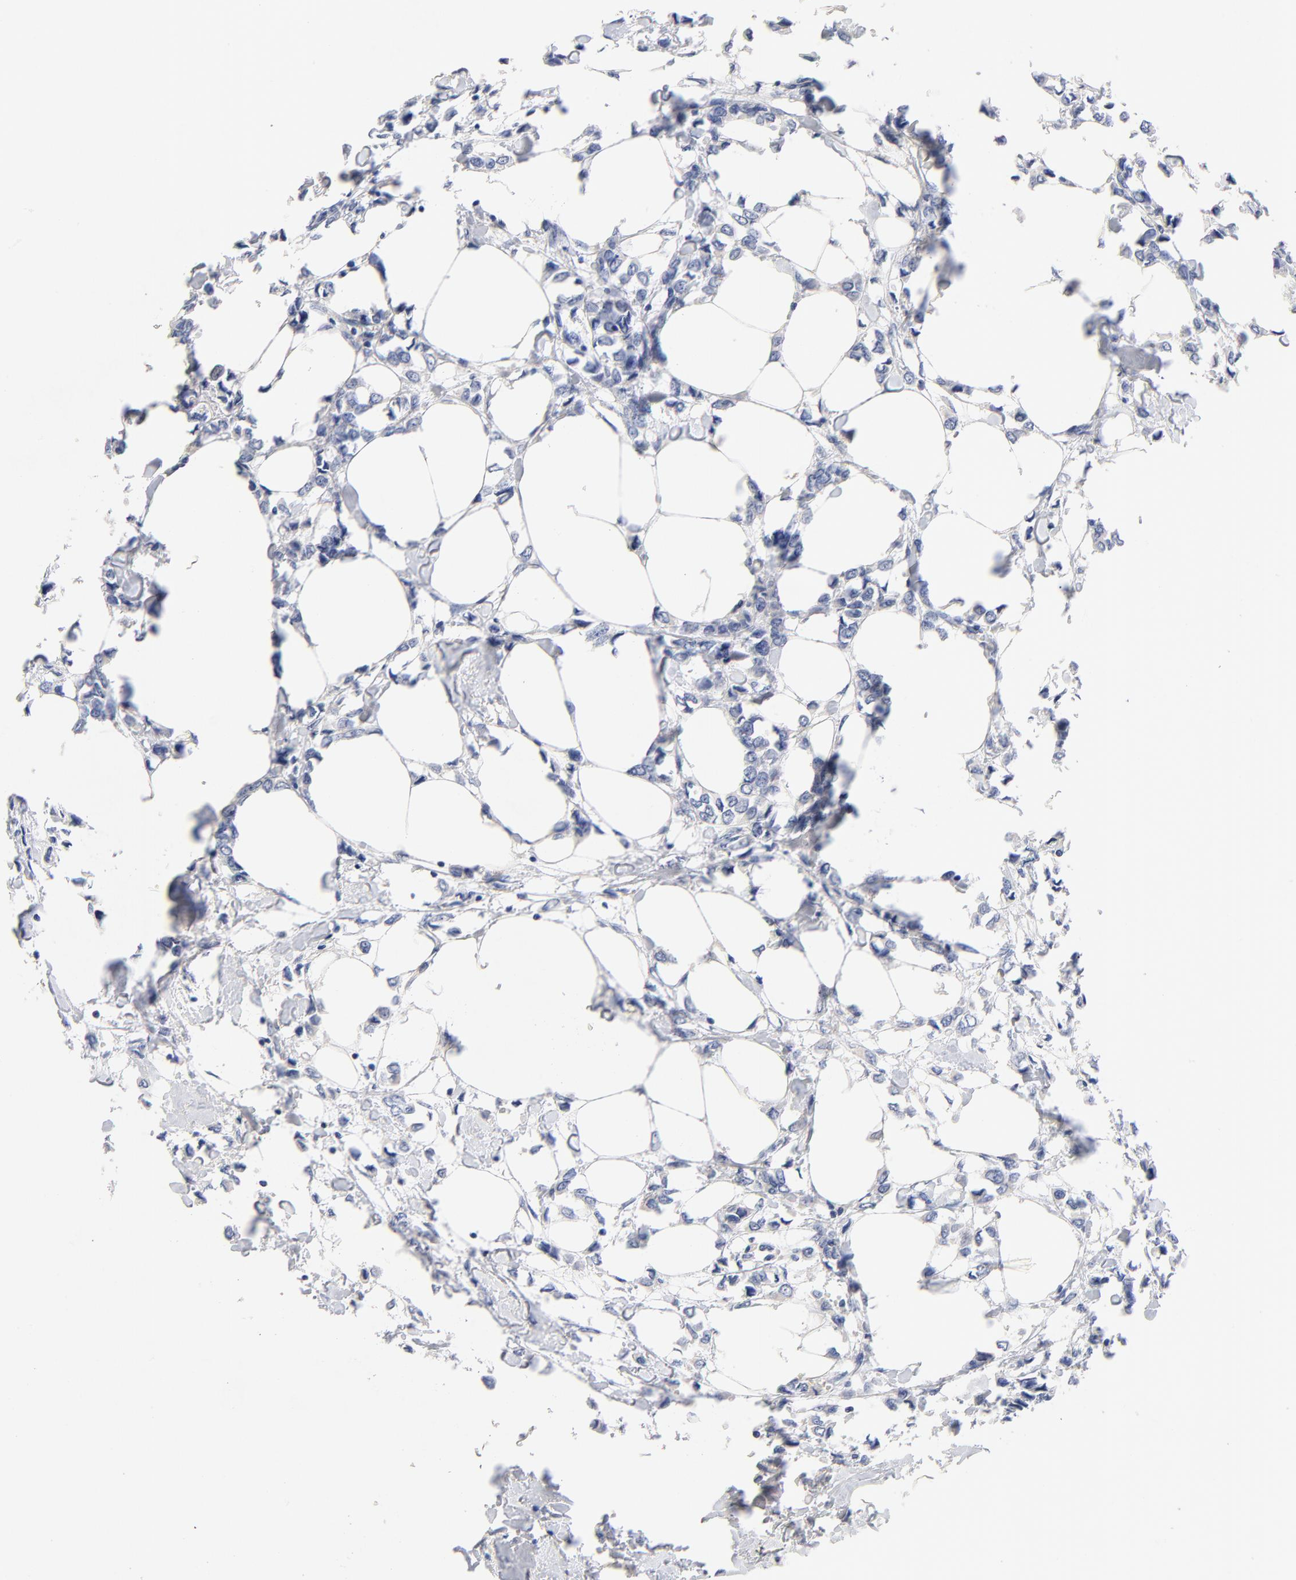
{"staining": {"intensity": "negative", "quantity": "none", "location": "none"}, "tissue": "breast cancer", "cell_type": "Tumor cells", "image_type": "cancer", "snomed": [{"axis": "morphology", "description": "Lobular carcinoma"}, {"axis": "topography", "description": "Breast"}], "caption": "The IHC micrograph has no significant expression in tumor cells of breast cancer tissue.", "gene": "CPS1", "patient": {"sex": "female", "age": 51}}